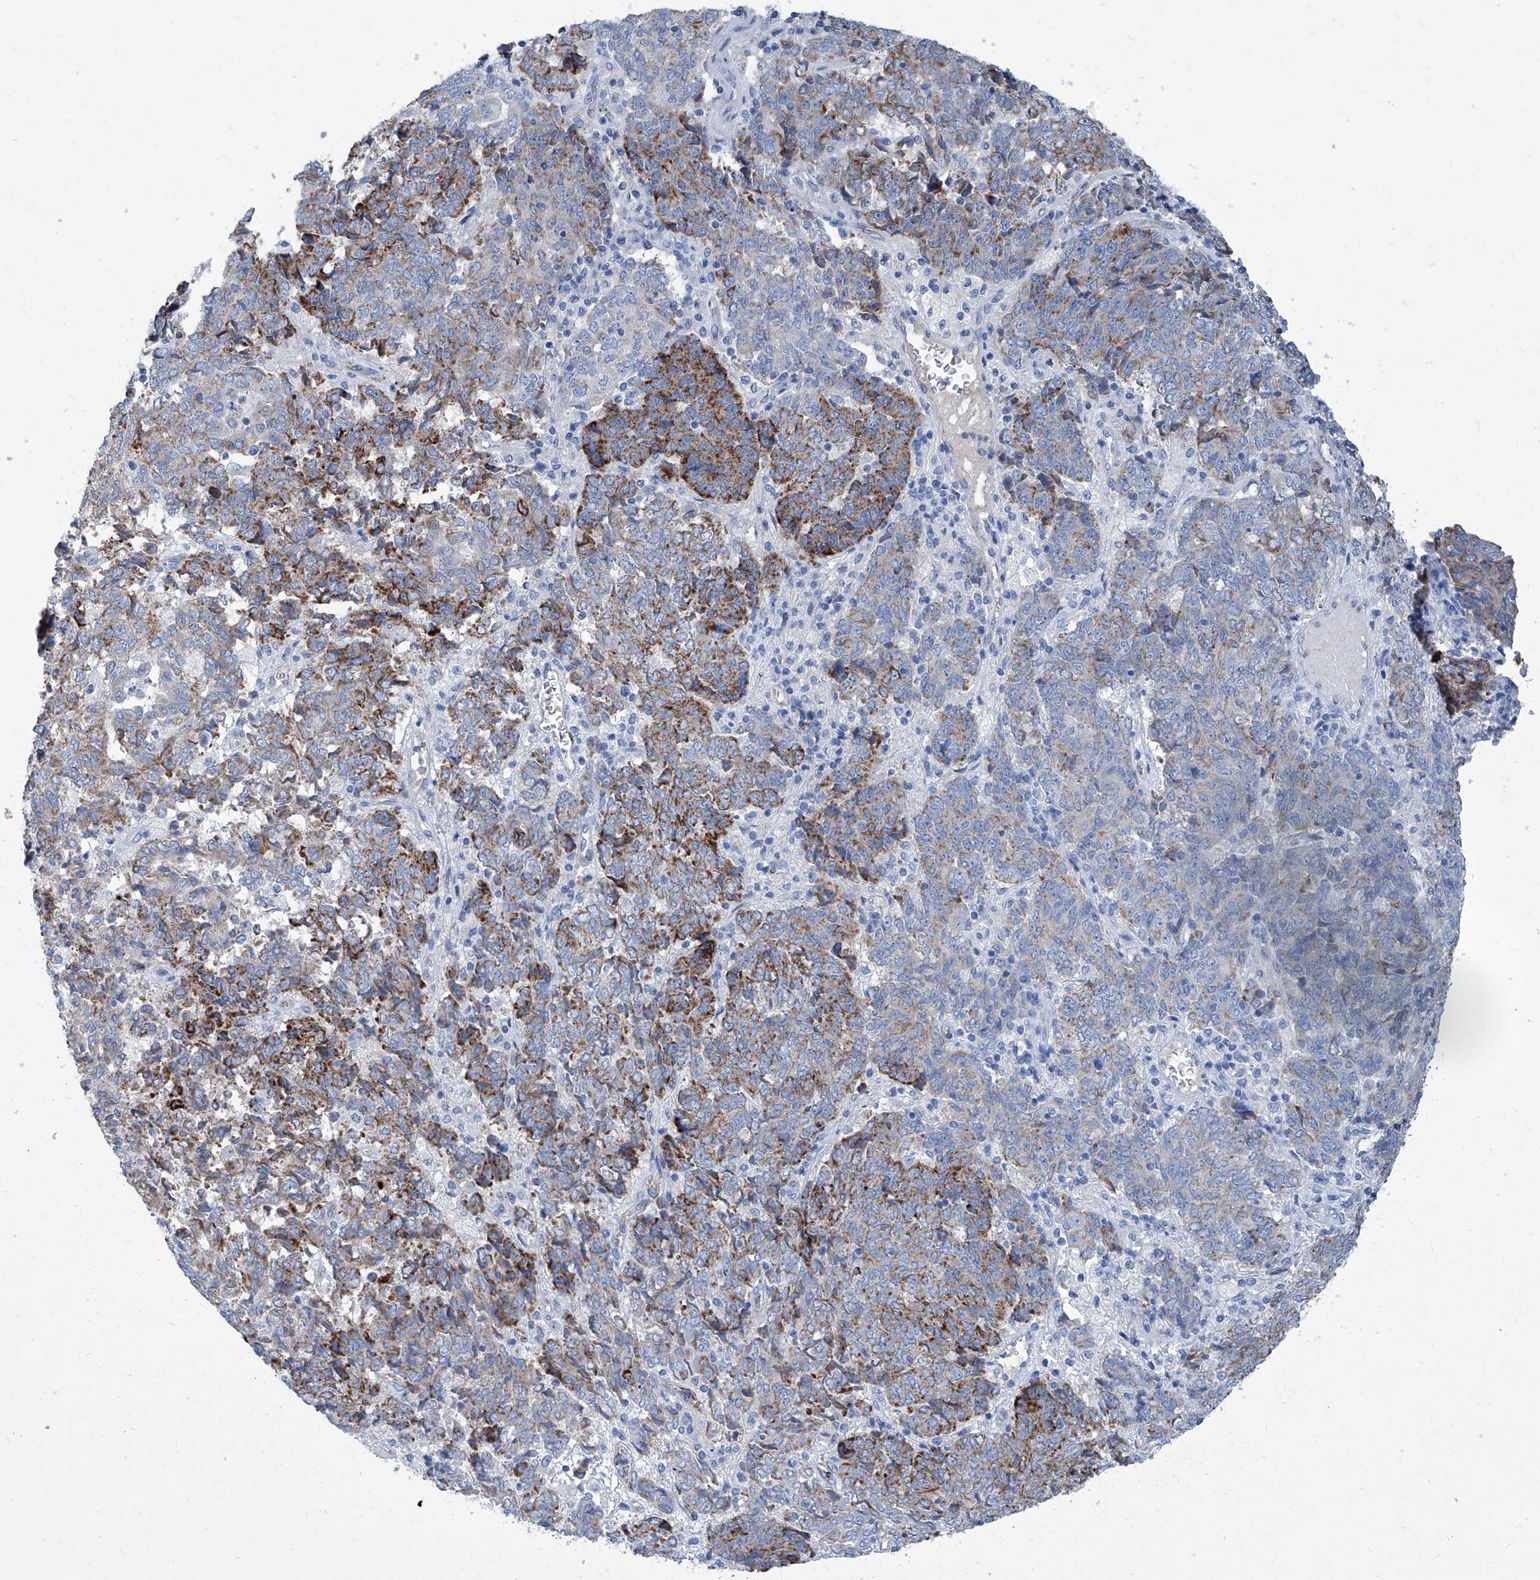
{"staining": {"intensity": "moderate", "quantity": "25%-75%", "location": "cytoplasmic/membranous"}, "tissue": "endometrial cancer", "cell_type": "Tumor cells", "image_type": "cancer", "snomed": [{"axis": "morphology", "description": "Adenocarcinoma, NOS"}, {"axis": "topography", "description": "Endometrium"}], "caption": "There is medium levels of moderate cytoplasmic/membranous positivity in tumor cells of endometrial adenocarcinoma, as demonstrated by immunohistochemical staining (brown color).", "gene": "MTARC1", "patient": {"sex": "female", "age": 80}}